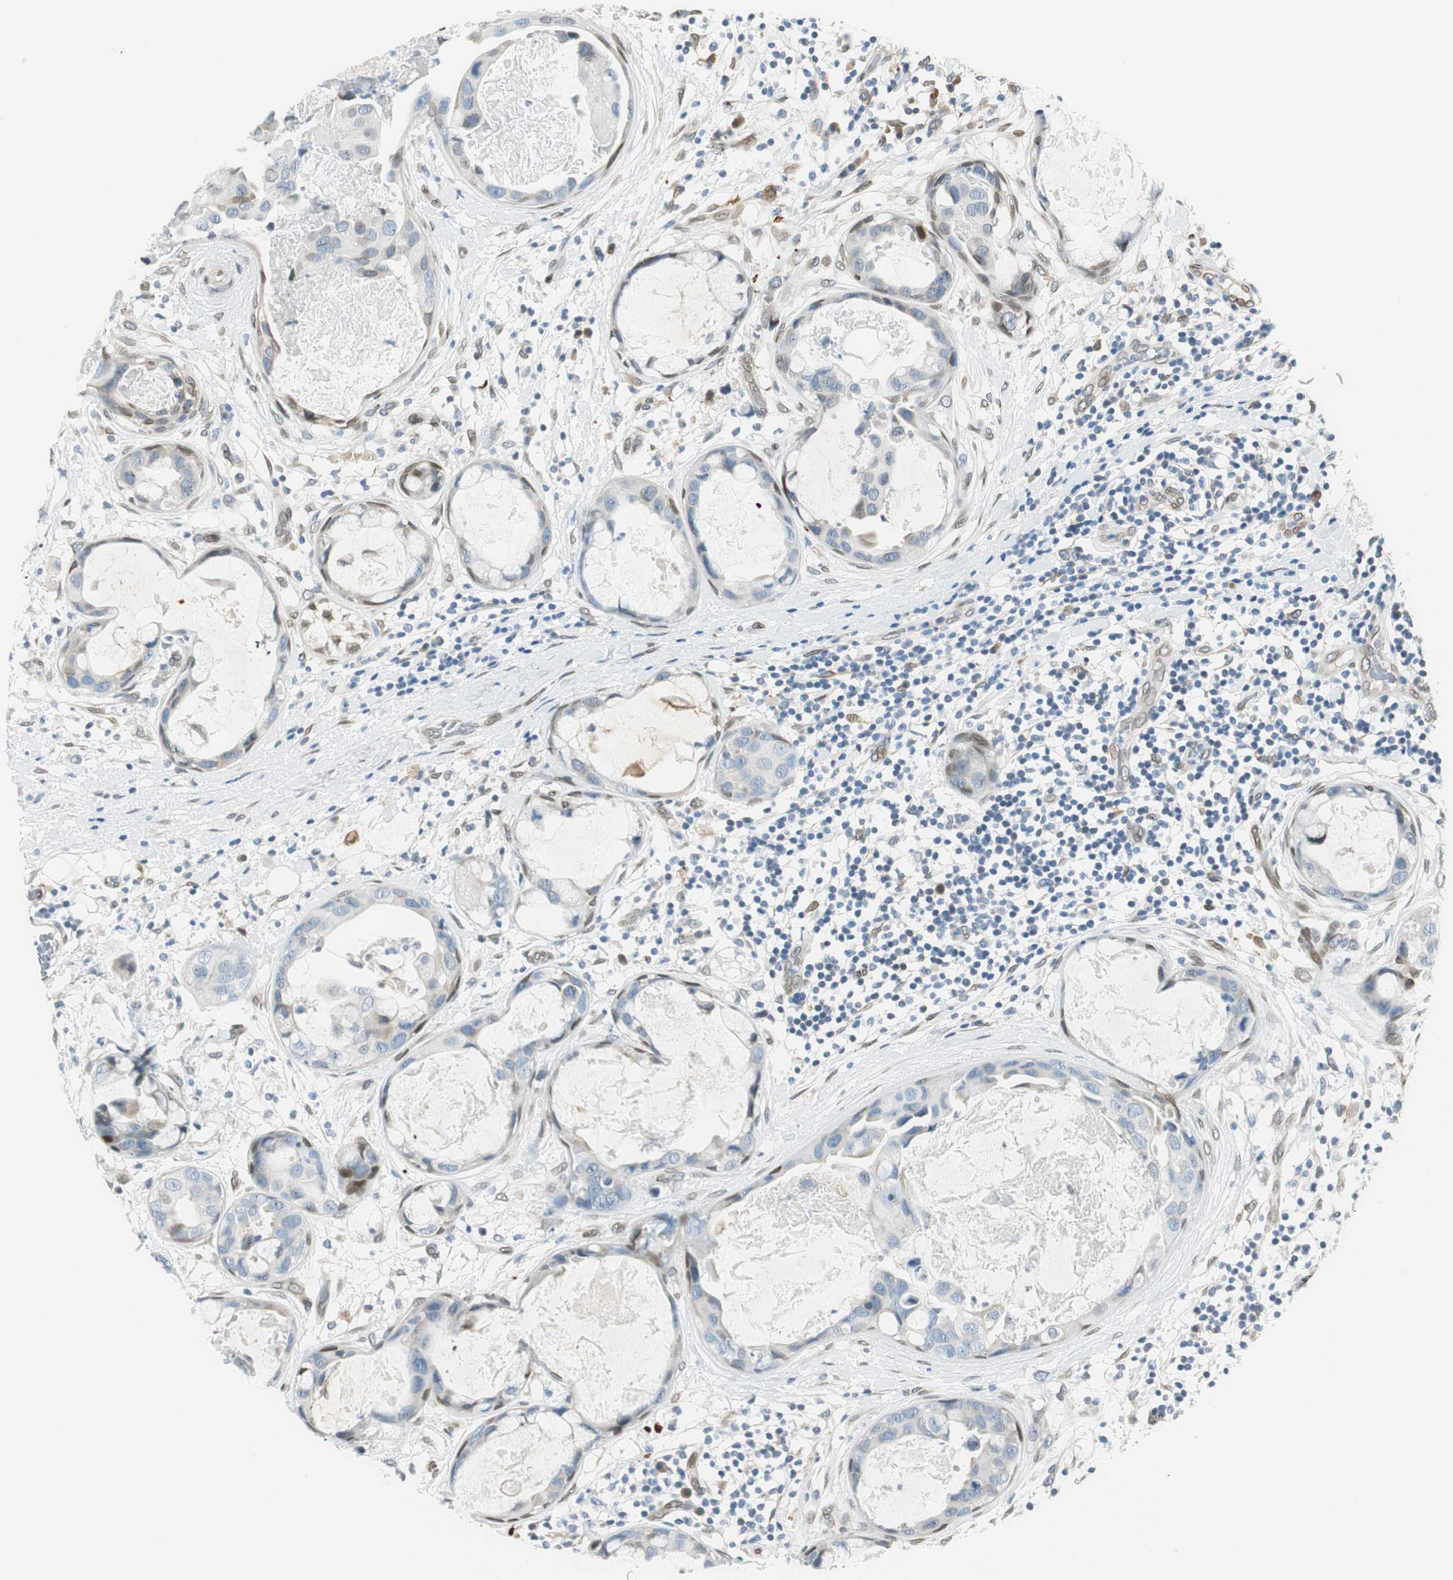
{"staining": {"intensity": "negative", "quantity": "none", "location": "none"}, "tissue": "breast cancer", "cell_type": "Tumor cells", "image_type": "cancer", "snomed": [{"axis": "morphology", "description": "Duct carcinoma"}, {"axis": "topography", "description": "Breast"}], "caption": "Immunohistochemical staining of human breast invasive ductal carcinoma displays no significant staining in tumor cells.", "gene": "TMEM260", "patient": {"sex": "female", "age": 40}}